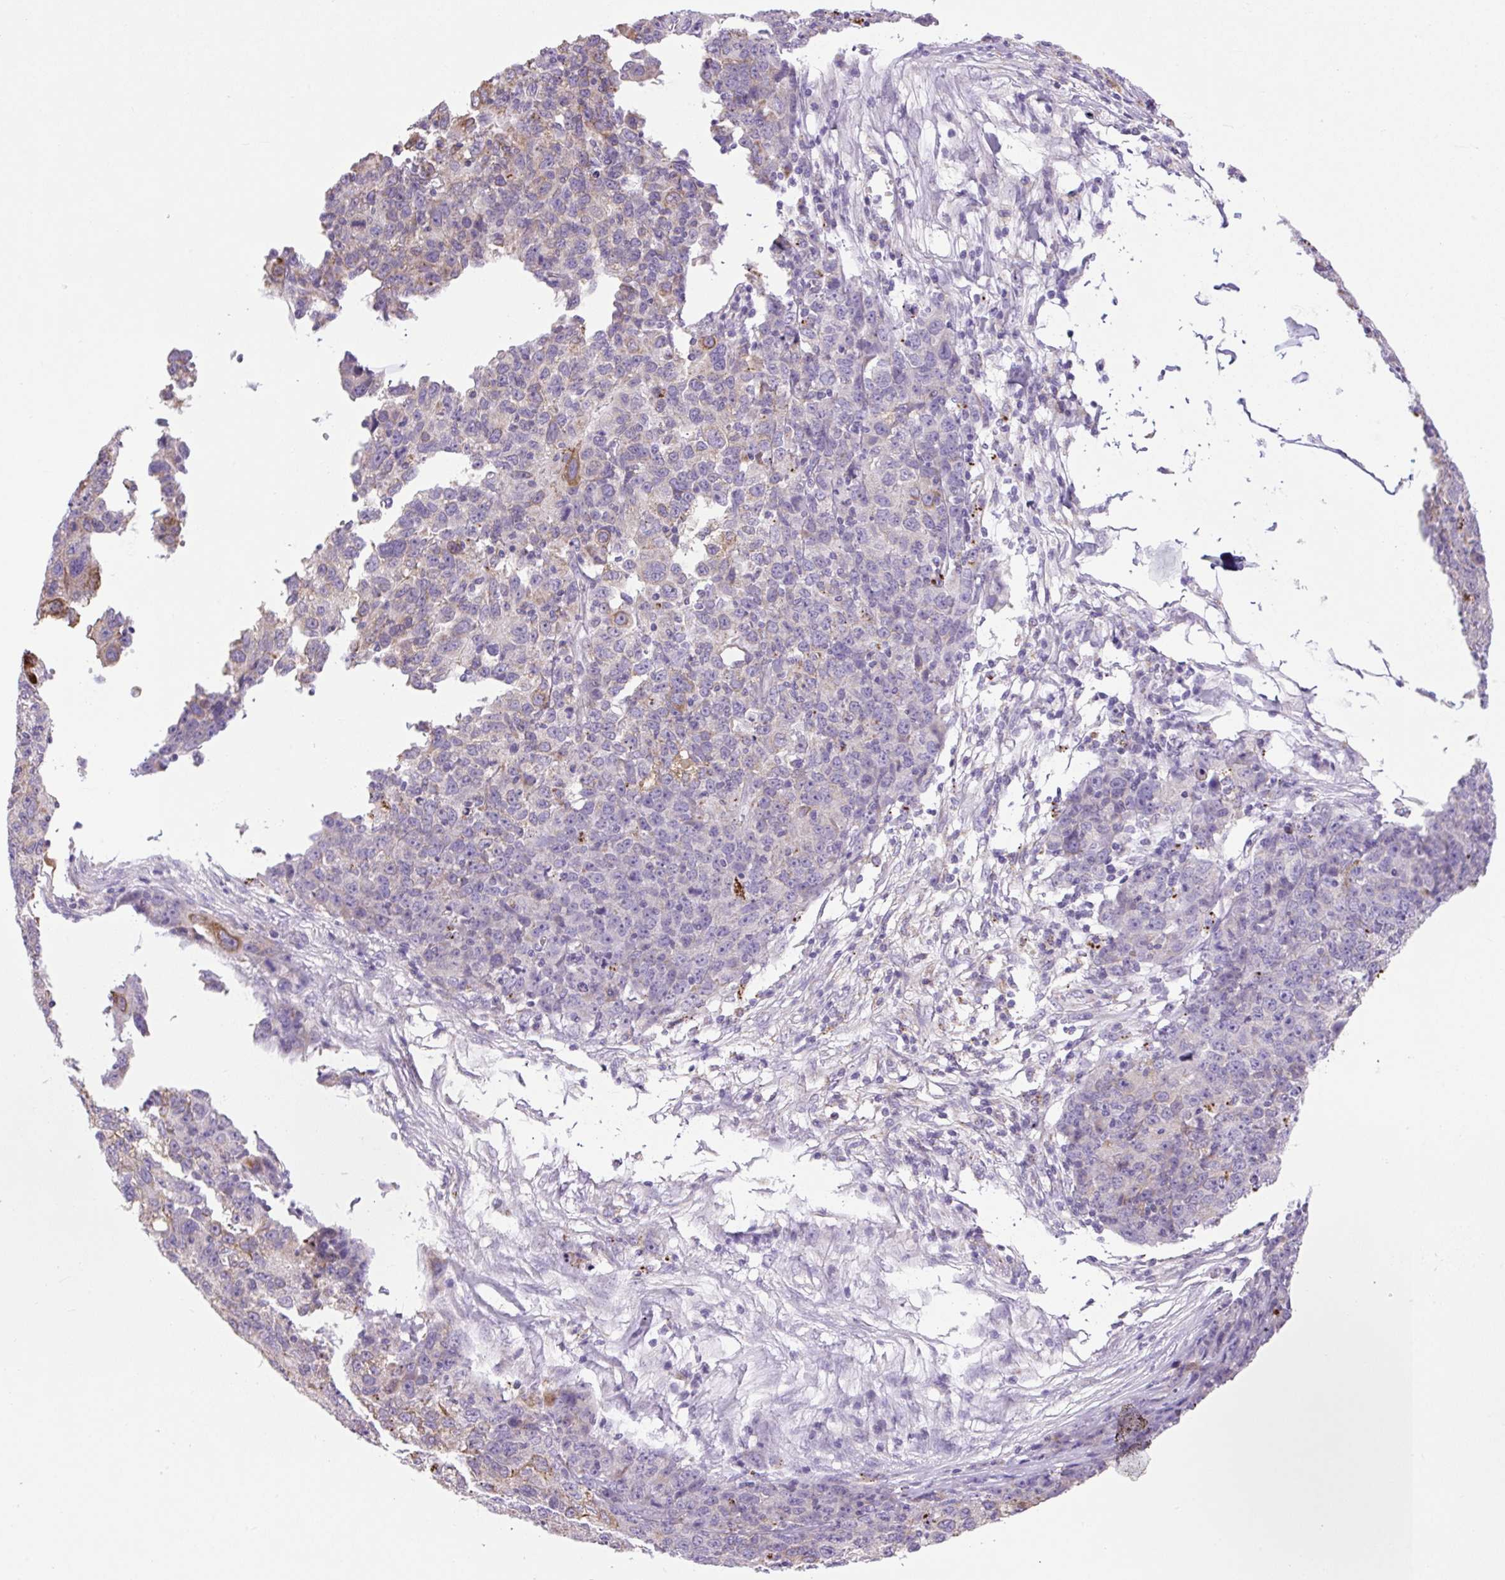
{"staining": {"intensity": "weak", "quantity": "<25%", "location": "cytoplasmic/membranous"}, "tissue": "ovarian cancer", "cell_type": "Tumor cells", "image_type": "cancer", "snomed": [{"axis": "morphology", "description": "Carcinoma, endometroid"}, {"axis": "topography", "description": "Ovary"}], "caption": "Photomicrograph shows no significant protein staining in tumor cells of ovarian endometroid carcinoma. (Brightfield microscopy of DAB IHC at high magnification).", "gene": "RNASE10", "patient": {"sex": "female", "age": 42}}